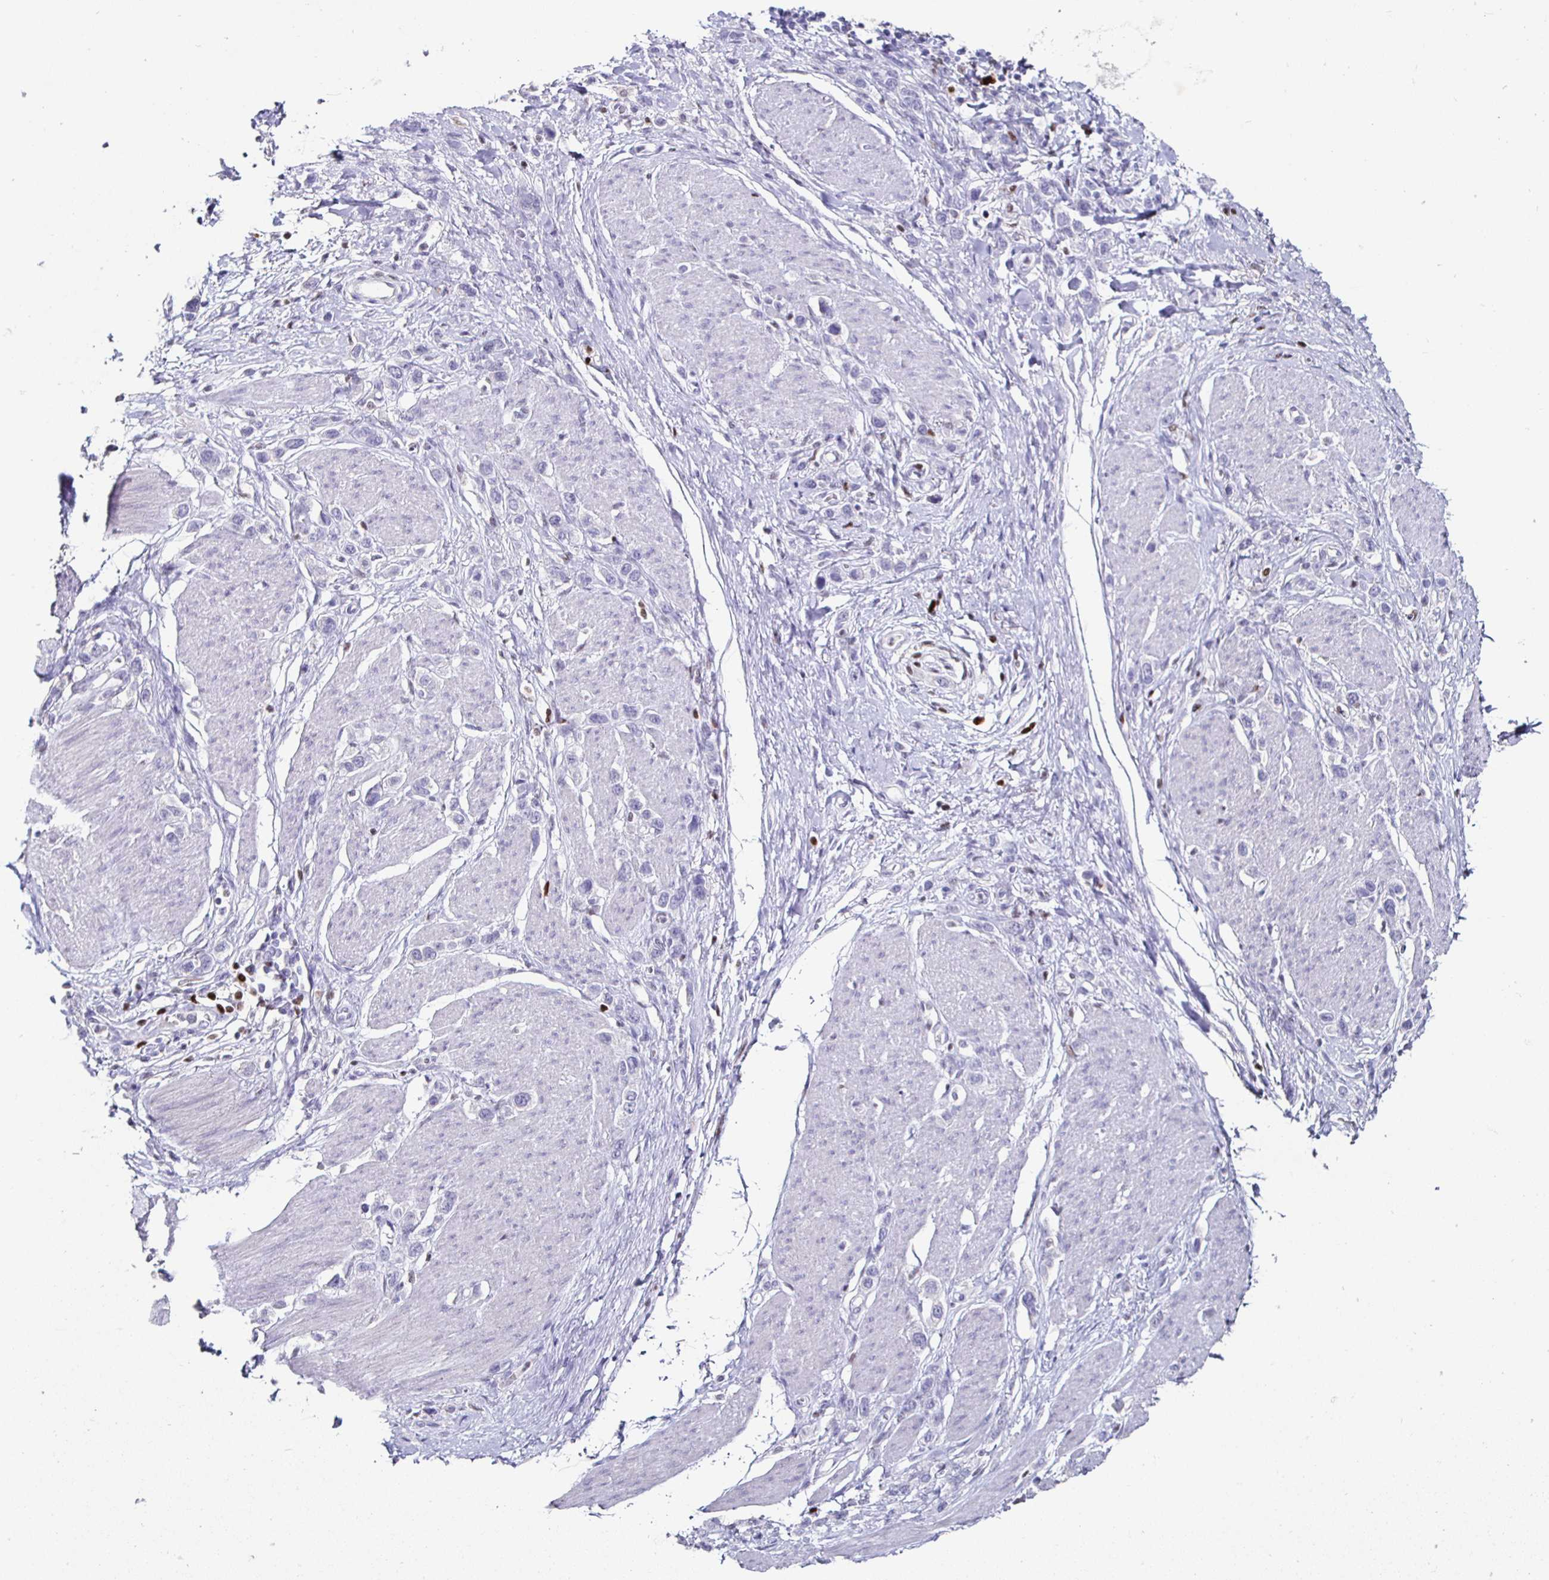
{"staining": {"intensity": "negative", "quantity": "none", "location": "none"}, "tissue": "stomach cancer", "cell_type": "Tumor cells", "image_type": "cancer", "snomed": [{"axis": "morphology", "description": "Adenocarcinoma, NOS"}, {"axis": "topography", "description": "Stomach"}], "caption": "The image displays no significant staining in tumor cells of stomach adenocarcinoma.", "gene": "RUNX2", "patient": {"sex": "female", "age": 65}}